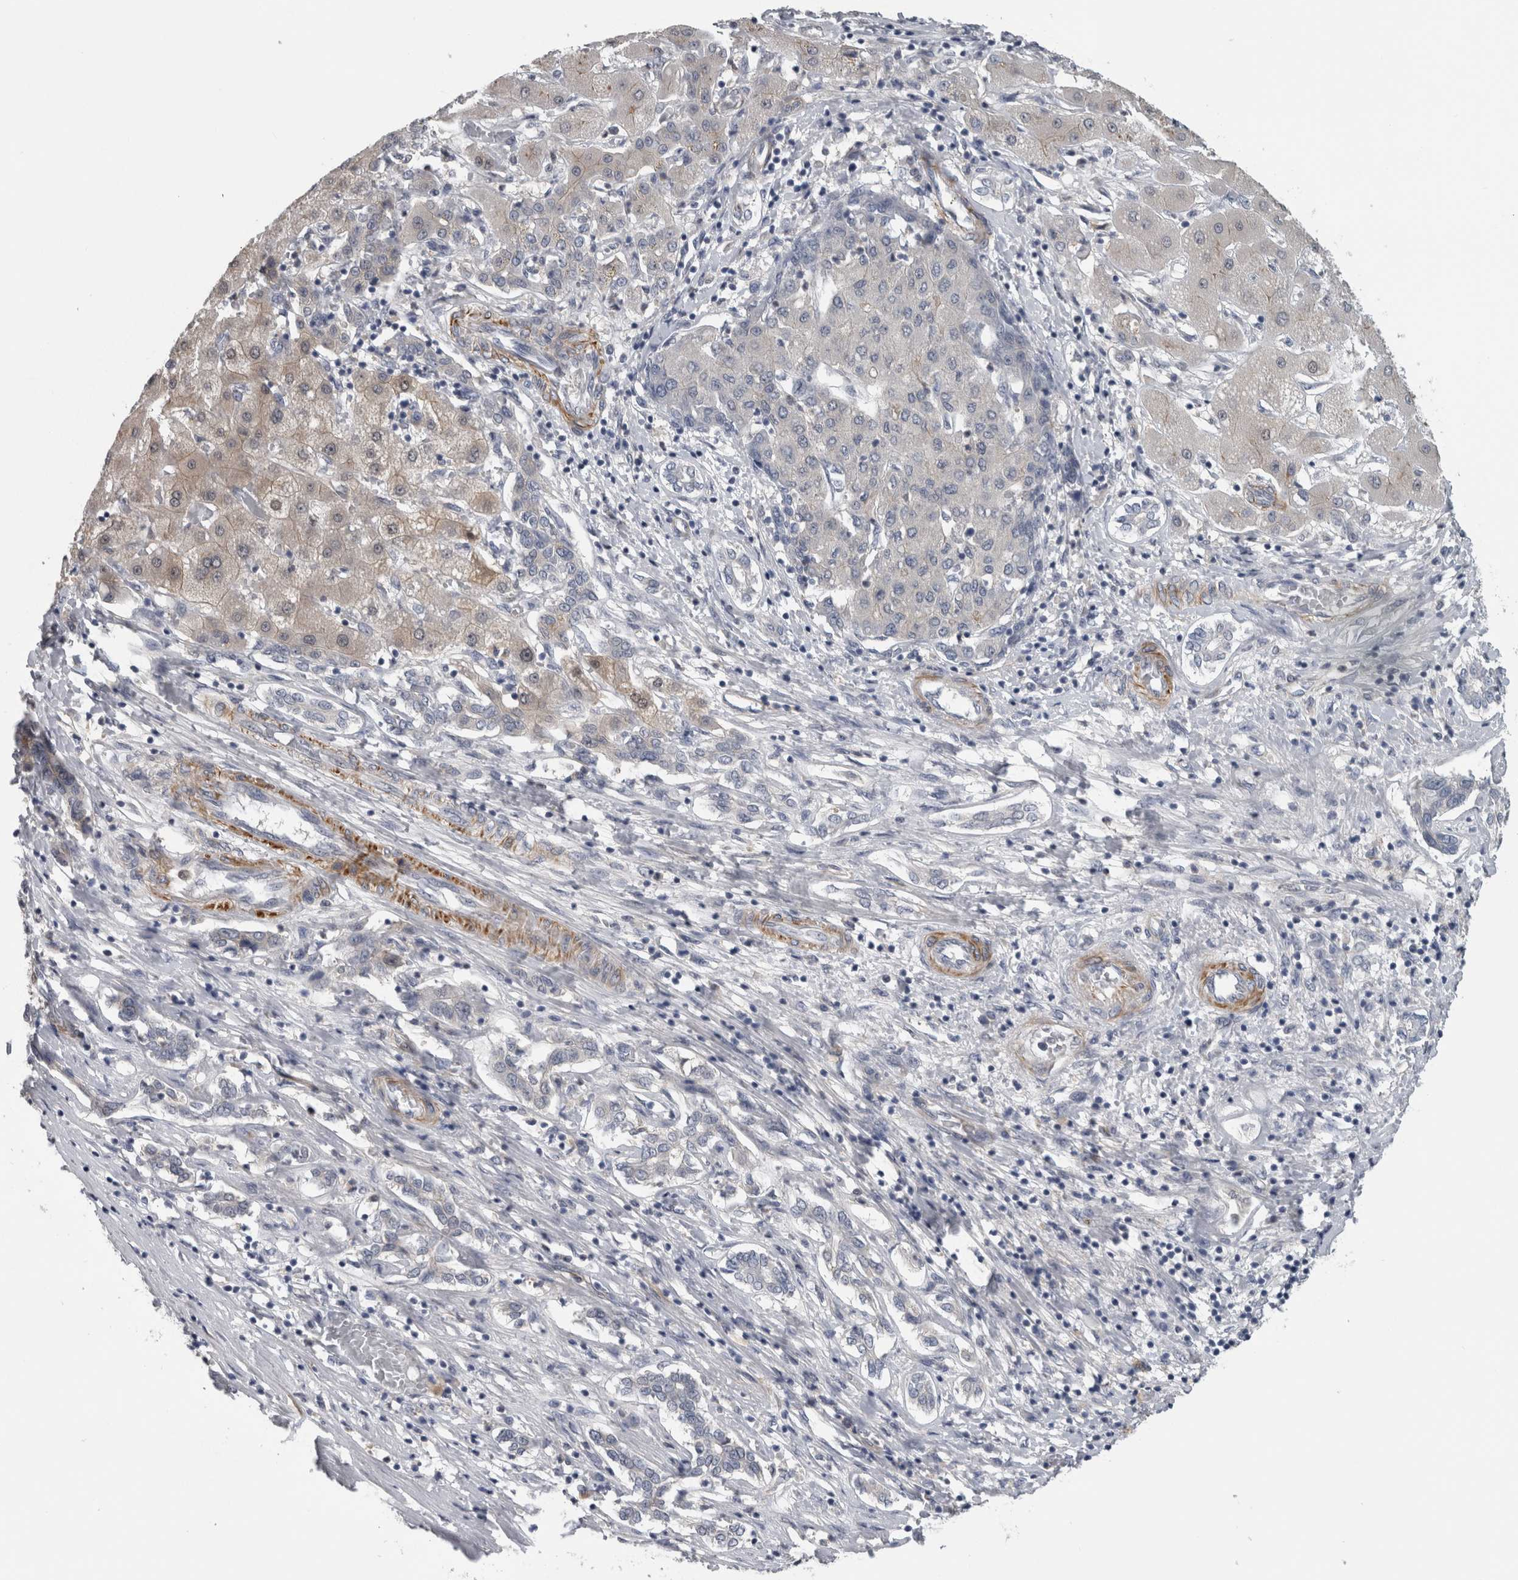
{"staining": {"intensity": "negative", "quantity": "none", "location": "none"}, "tissue": "liver cancer", "cell_type": "Tumor cells", "image_type": "cancer", "snomed": [{"axis": "morphology", "description": "Carcinoma, Hepatocellular, NOS"}, {"axis": "topography", "description": "Liver"}], "caption": "Immunohistochemistry micrograph of hepatocellular carcinoma (liver) stained for a protein (brown), which exhibits no positivity in tumor cells. (DAB immunohistochemistry (IHC), high magnification).", "gene": "NAPRT", "patient": {"sex": "male", "age": 65}}